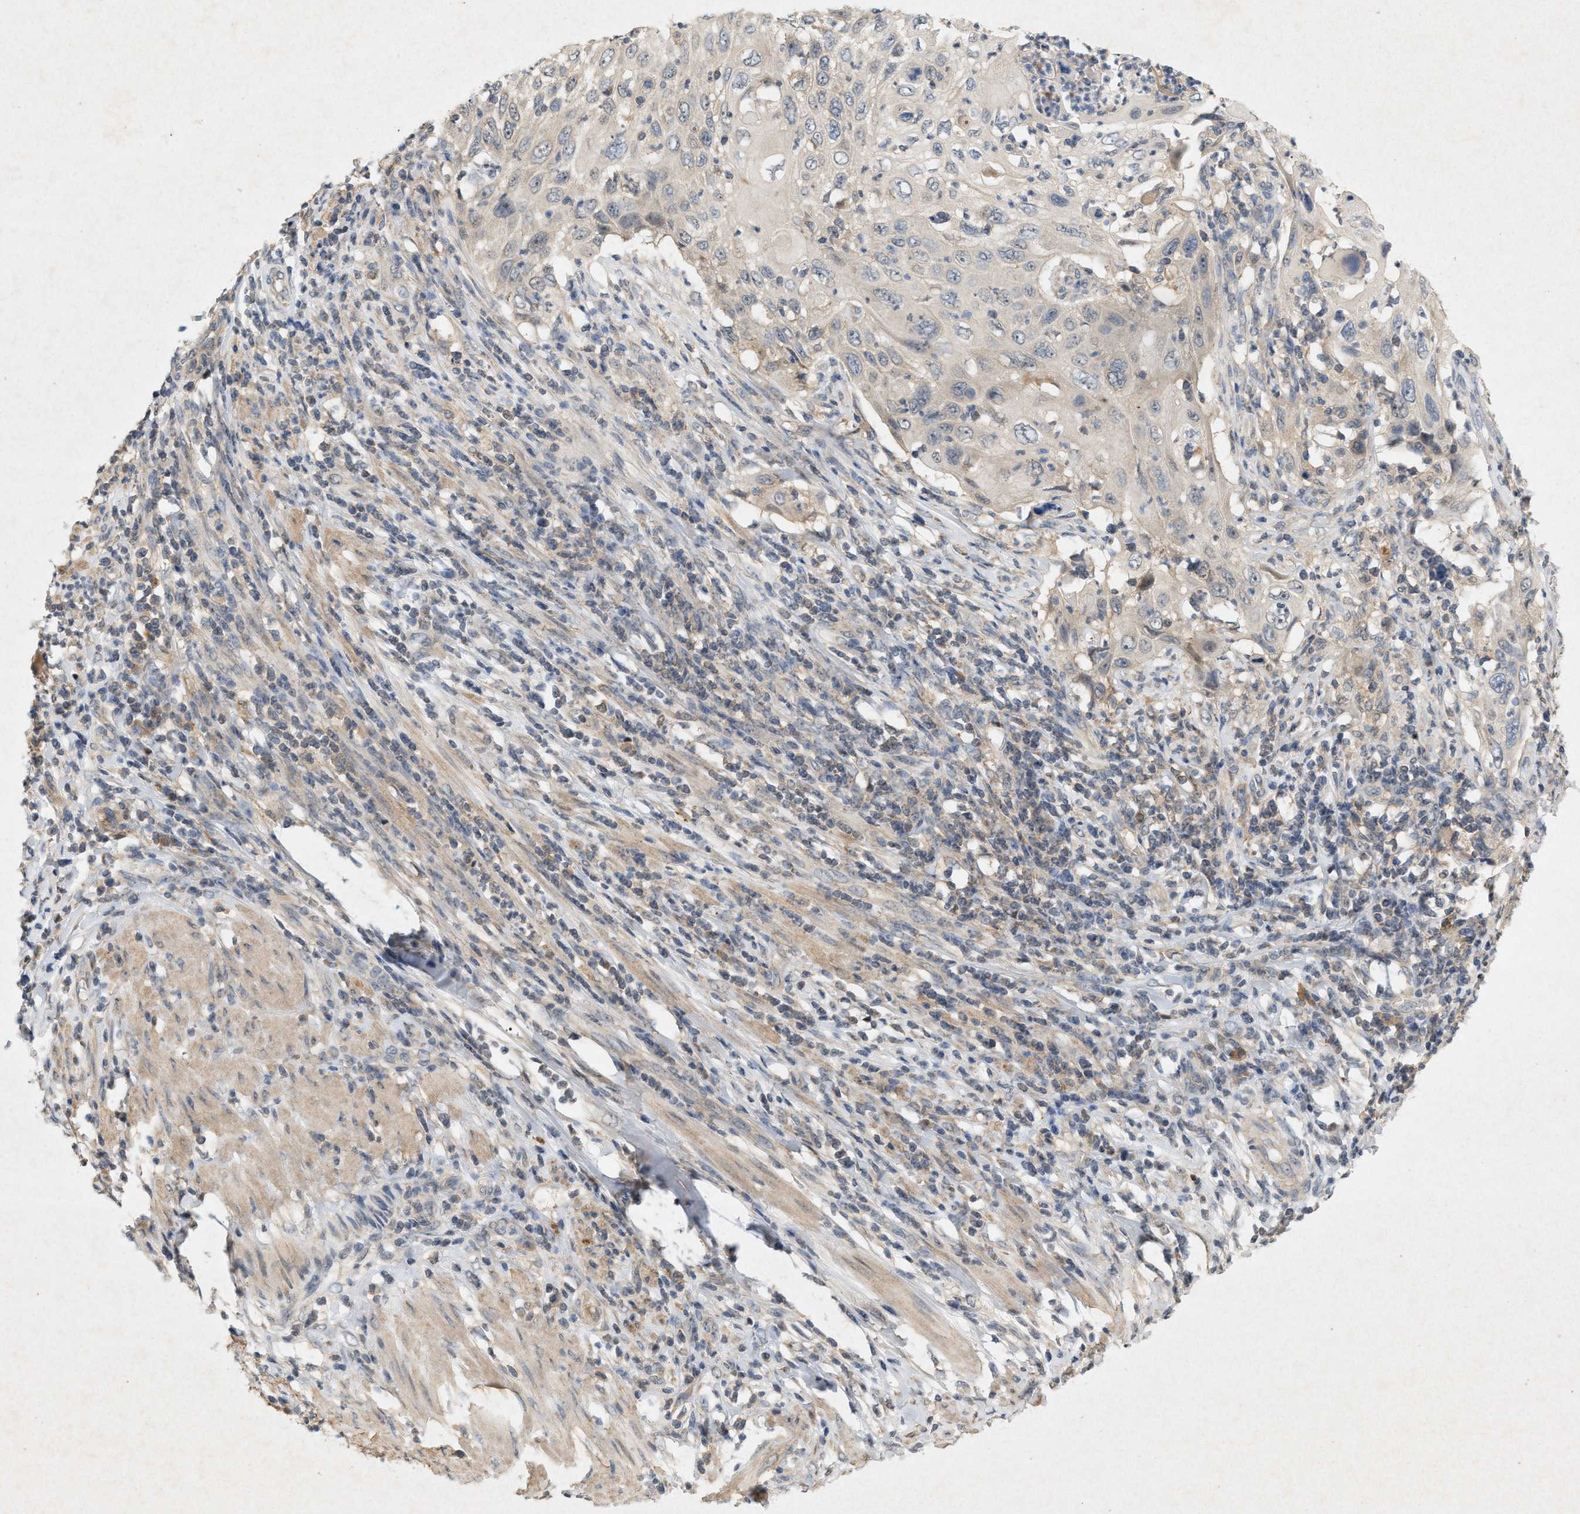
{"staining": {"intensity": "weak", "quantity": "<25%", "location": "cytoplasmic/membranous"}, "tissue": "cervical cancer", "cell_type": "Tumor cells", "image_type": "cancer", "snomed": [{"axis": "morphology", "description": "Squamous cell carcinoma, NOS"}, {"axis": "topography", "description": "Cervix"}], "caption": "Tumor cells show no significant protein expression in cervical squamous cell carcinoma. The staining is performed using DAB brown chromogen with nuclei counter-stained in using hematoxylin.", "gene": "DCAF7", "patient": {"sex": "female", "age": 70}}